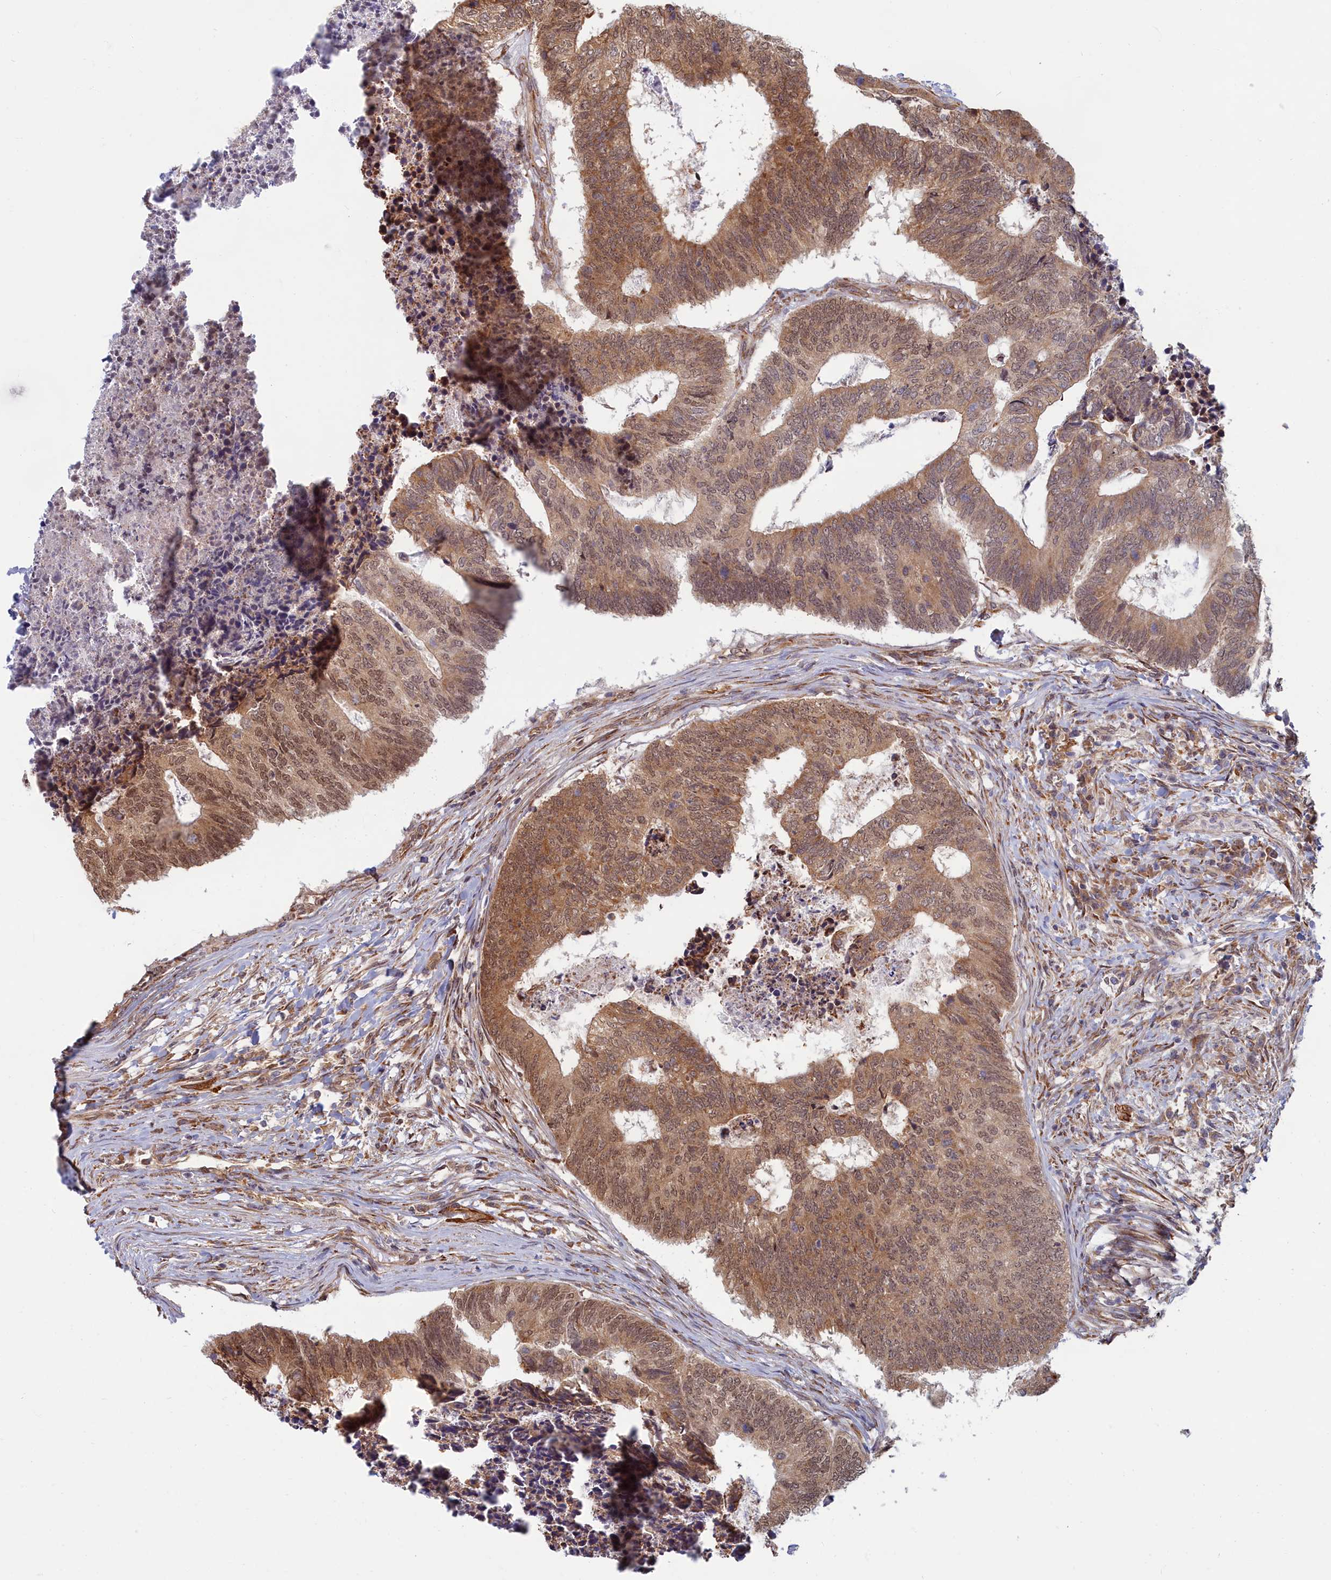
{"staining": {"intensity": "moderate", "quantity": ">75%", "location": "cytoplasmic/membranous,nuclear"}, "tissue": "colorectal cancer", "cell_type": "Tumor cells", "image_type": "cancer", "snomed": [{"axis": "morphology", "description": "Adenocarcinoma, NOS"}, {"axis": "topography", "description": "Colon"}], "caption": "Tumor cells exhibit medium levels of moderate cytoplasmic/membranous and nuclear staining in approximately >75% of cells in human adenocarcinoma (colorectal).", "gene": "MAK16", "patient": {"sex": "female", "age": 67}}